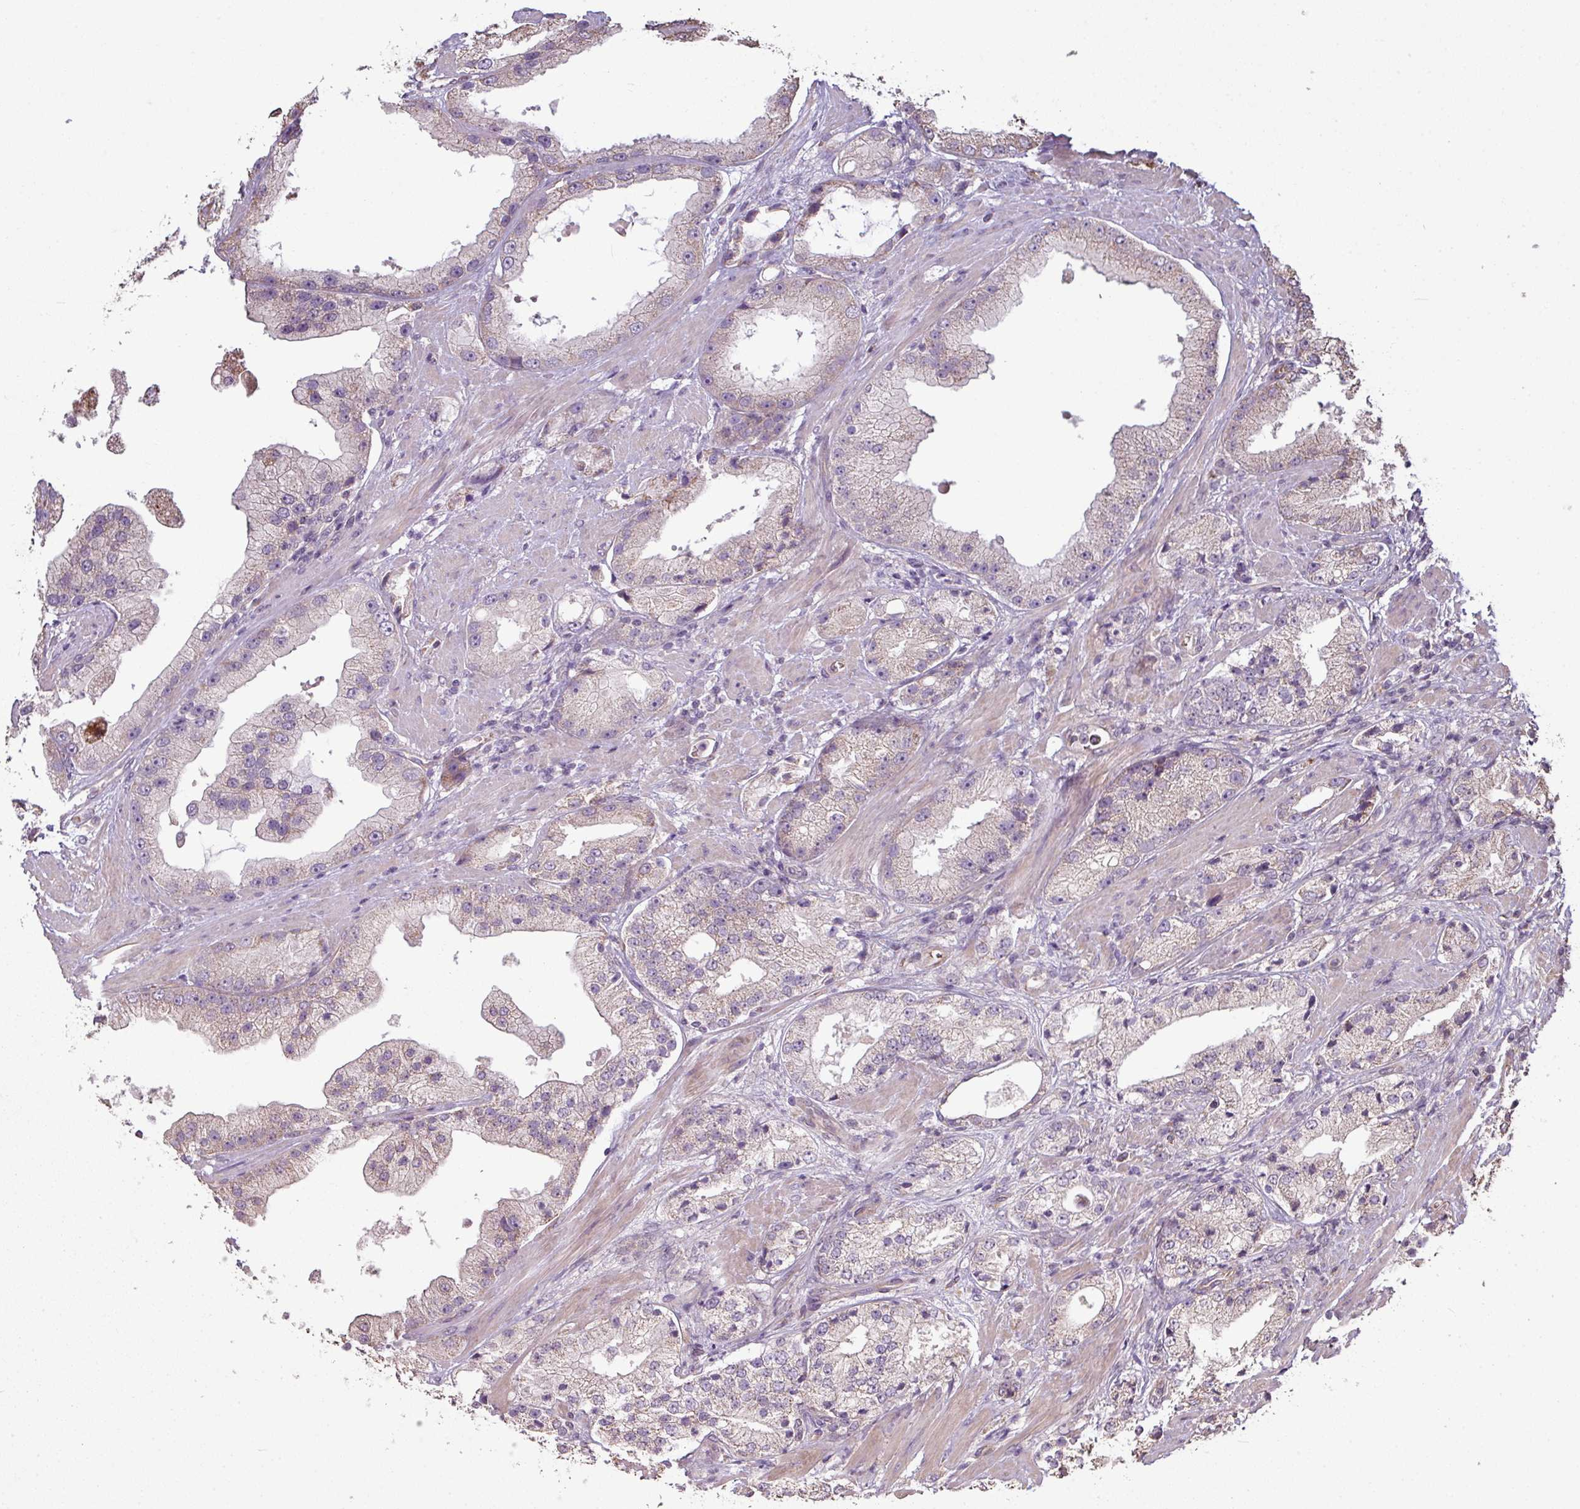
{"staining": {"intensity": "weak", "quantity": "<25%", "location": "cytoplasmic/membranous"}, "tissue": "prostate cancer", "cell_type": "Tumor cells", "image_type": "cancer", "snomed": [{"axis": "morphology", "description": "Adenocarcinoma, Low grade"}, {"axis": "topography", "description": "Prostate"}], "caption": "DAB (3,3'-diaminobenzidine) immunohistochemical staining of prostate cancer demonstrates no significant positivity in tumor cells. (Stains: DAB IHC with hematoxylin counter stain, Microscopy: brightfield microscopy at high magnification).", "gene": "NHSL2", "patient": {"sex": "male", "age": 67}}